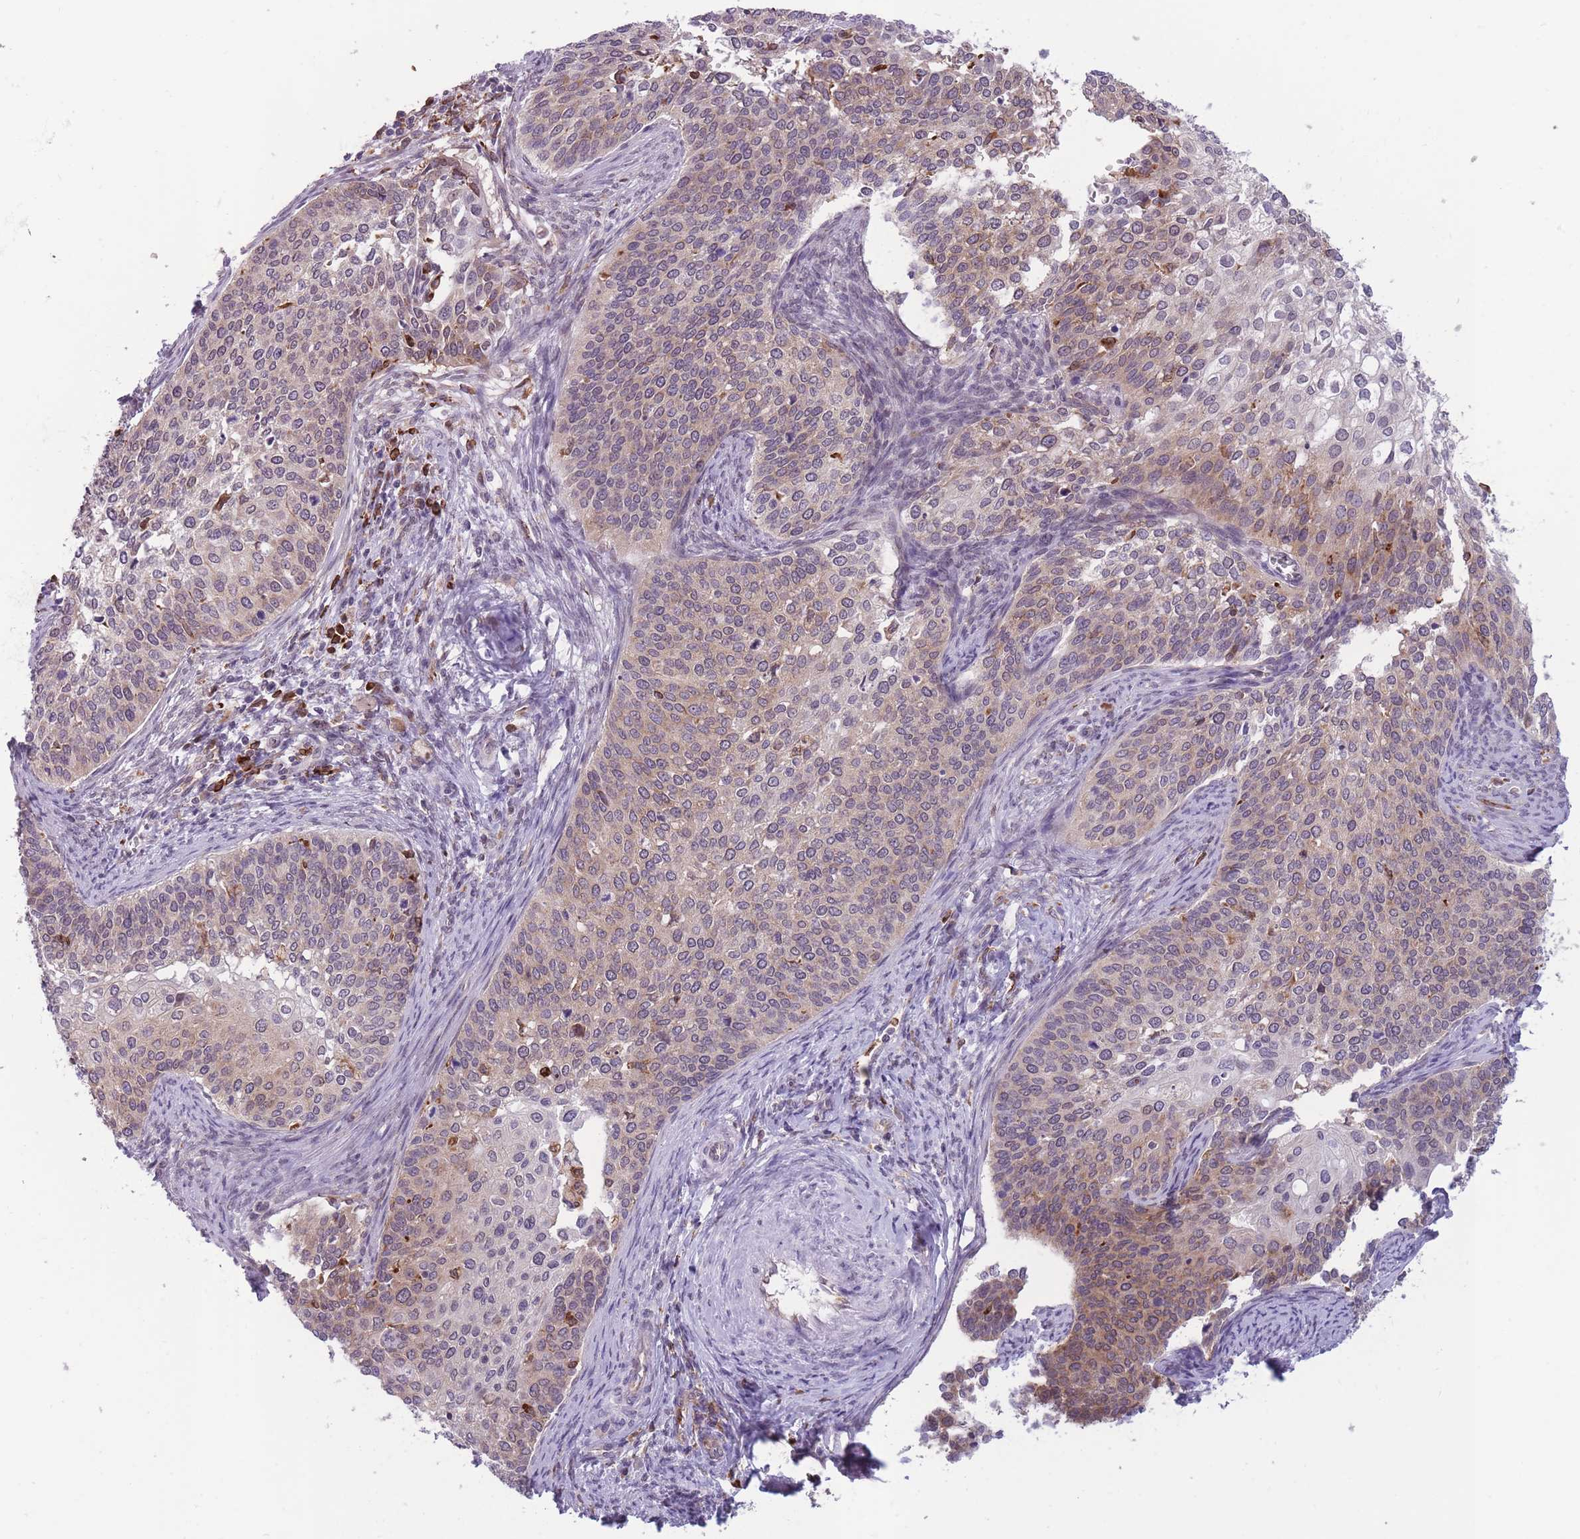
{"staining": {"intensity": "weak", "quantity": ">75%", "location": "cytoplasmic/membranous"}, "tissue": "cervical cancer", "cell_type": "Tumor cells", "image_type": "cancer", "snomed": [{"axis": "morphology", "description": "Squamous cell carcinoma, NOS"}, {"axis": "topography", "description": "Cervix"}], "caption": "A photomicrograph showing weak cytoplasmic/membranous staining in about >75% of tumor cells in cervical squamous cell carcinoma, as visualized by brown immunohistochemical staining.", "gene": "TMEM121", "patient": {"sex": "female", "age": 44}}